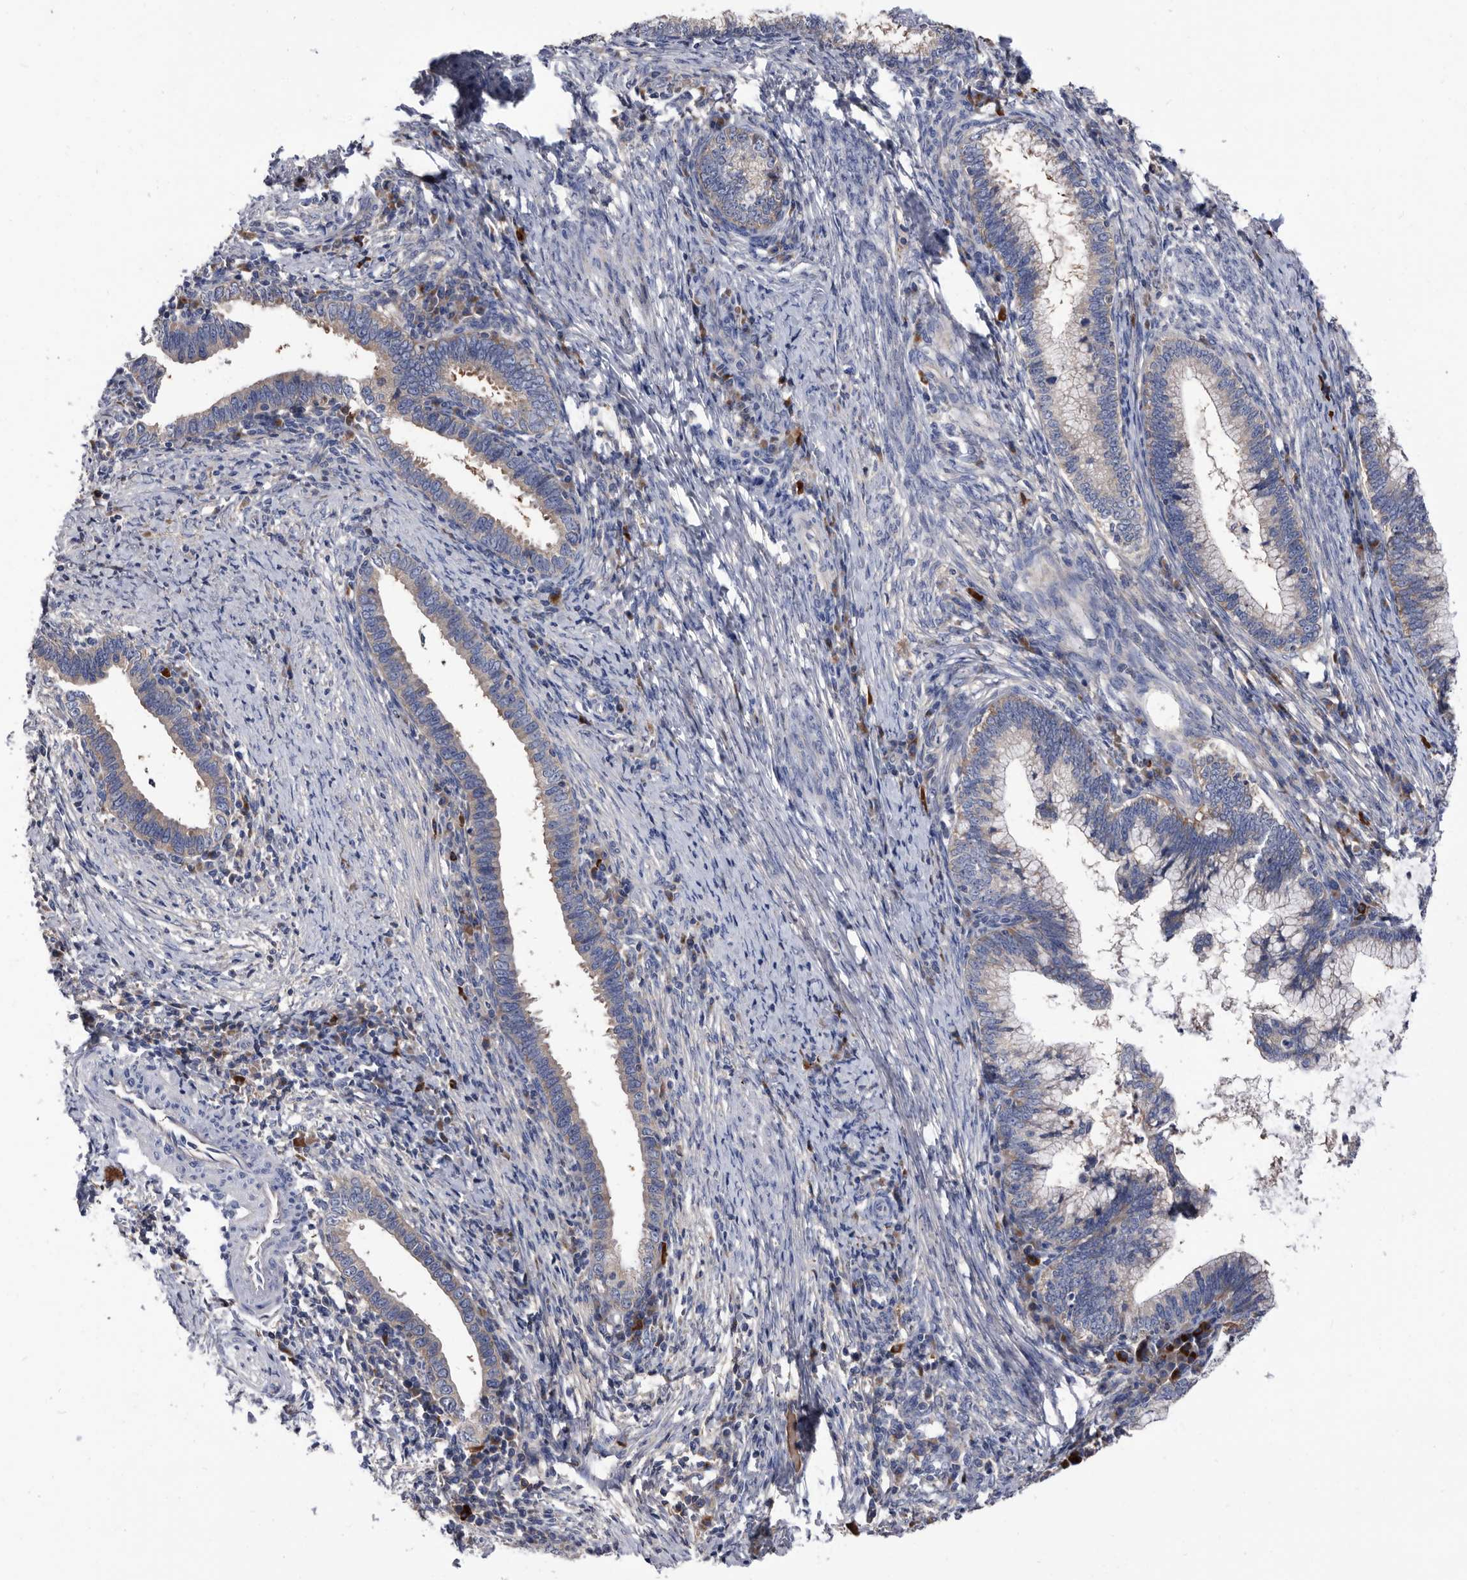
{"staining": {"intensity": "weak", "quantity": "25%-75%", "location": "cytoplasmic/membranous"}, "tissue": "cervical cancer", "cell_type": "Tumor cells", "image_type": "cancer", "snomed": [{"axis": "morphology", "description": "Adenocarcinoma, NOS"}, {"axis": "topography", "description": "Cervix"}], "caption": "Protein staining by immunohistochemistry shows weak cytoplasmic/membranous staining in about 25%-75% of tumor cells in cervical cancer (adenocarcinoma). (Stains: DAB (3,3'-diaminobenzidine) in brown, nuclei in blue, Microscopy: brightfield microscopy at high magnification).", "gene": "DTNBP1", "patient": {"sex": "female", "age": 36}}